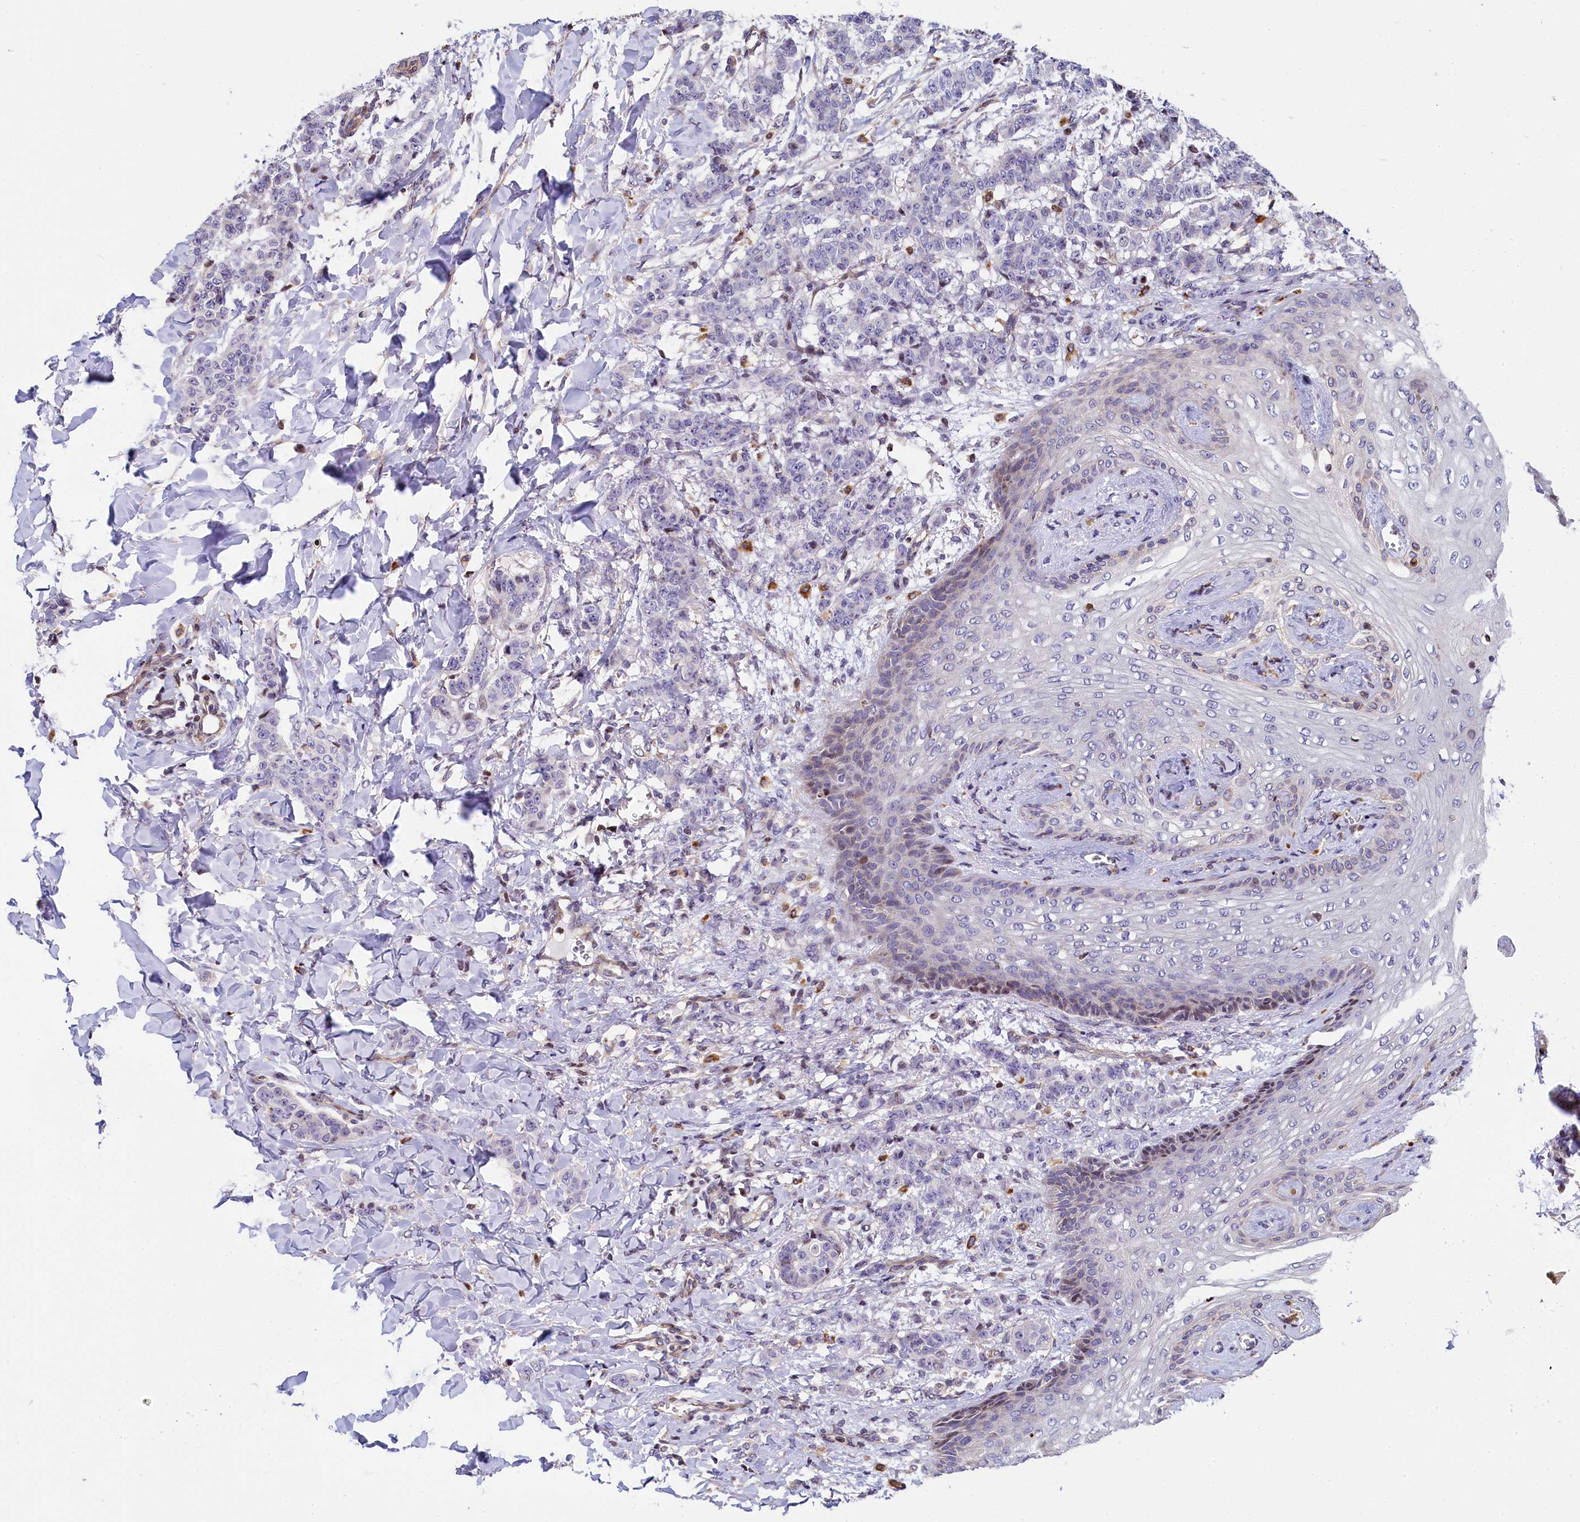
{"staining": {"intensity": "negative", "quantity": "none", "location": "none"}, "tissue": "breast cancer", "cell_type": "Tumor cells", "image_type": "cancer", "snomed": [{"axis": "morphology", "description": "Duct carcinoma"}, {"axis": "topography", "description": "Breast"}], "caption": "Immunohistochemical staining of invasive ductal carcinoma (breast) reveals no significant positivity in tumor cells.", "gene": "TGDS", "patient": {"sex": "female", "age": 40}}